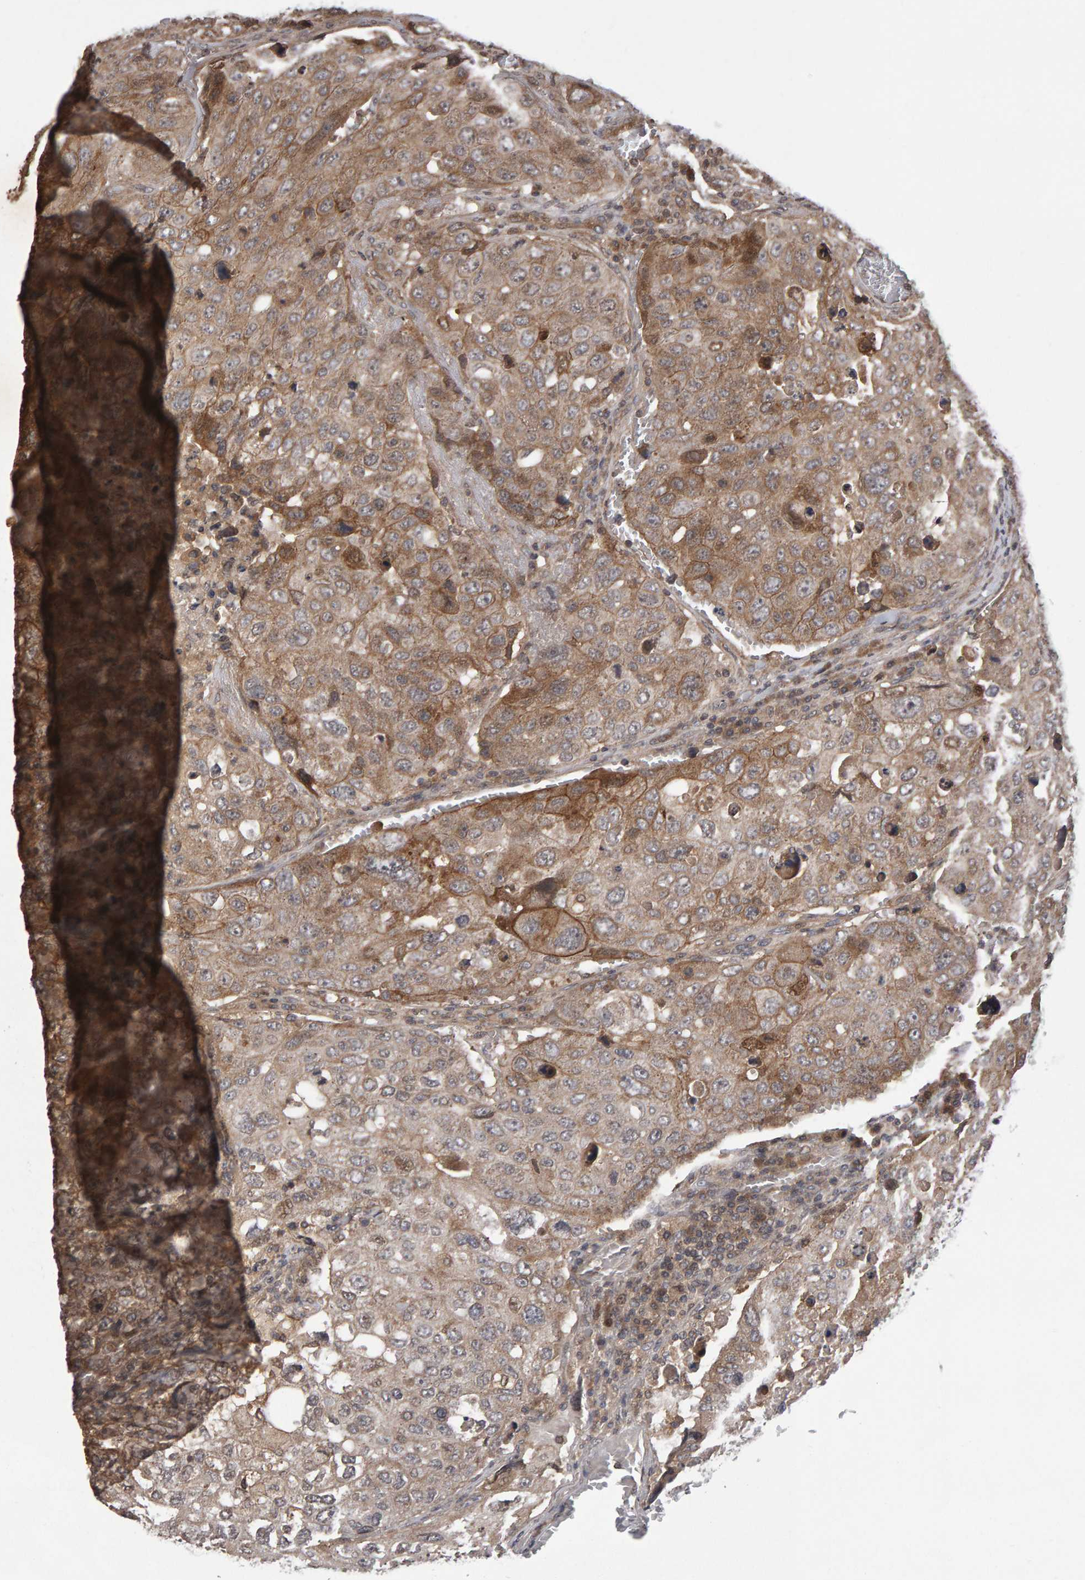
{"staining": {"intensity": "weak", "quantity": ">75%", "location": "cytoplasmic/membranous"}, "tissue": "urothelial cancer", "cell_type": "Tumor cells", "image_type": "cancer", "snomed": [{"axis": "morphology", "description": "Urothelial carcinoma, High grade"}, {"axis": "topography", "description": "Lymph node"}, {"axis": "topography", "description": "Urinary bladder"}], "caption": "Urothelial cancer tissue reveals weak cytoplasmic/membranous staining in approximately >75% of tumor cells", "gene": "SCRIB", "patient": {"sex": "male", "age": 51}}